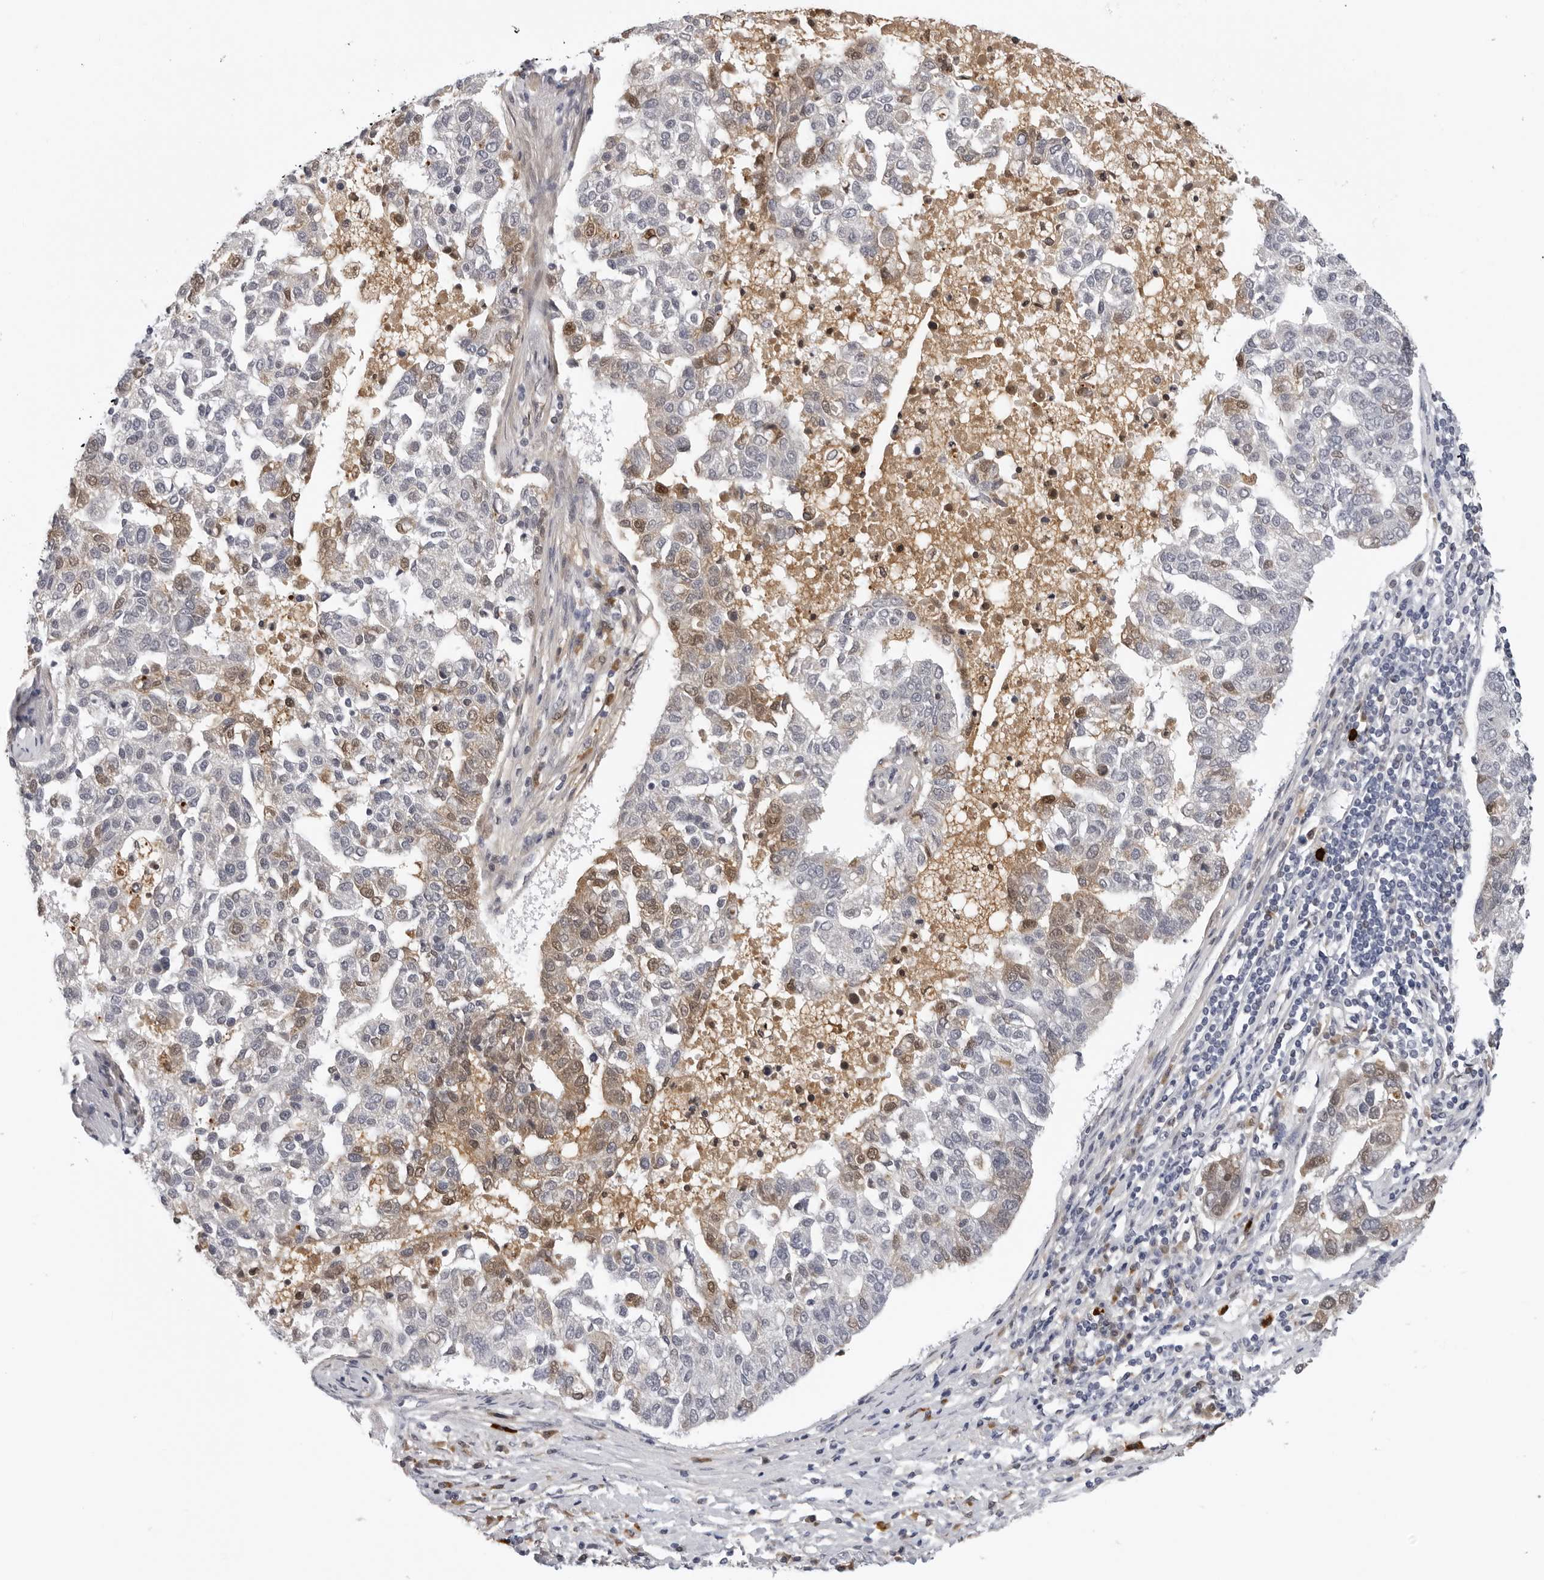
{"staining": {"intensity": "weak", "quantity": "<25%", "location": "cytoplasmic/membranous,nuclear"}, "tissue": "pancreatic cancer", "cell_type": "Tumor cells", "image_type": "cancer", "snomed": [{"axis": "morphology", "description": "Adenocarcinoma, NOS"}, {"axis": "topography", "description": "Pancreas"}], "caption": "This photomicrograph is of pancreatic adenocarcinoma stained with immunohistochemistry to label a protein in brown with the nuclei are counter-stained blue. There is no positivity in tumor cells.", "gene": "ZNF502", "patient": {"sex": "female", "age": 61}}